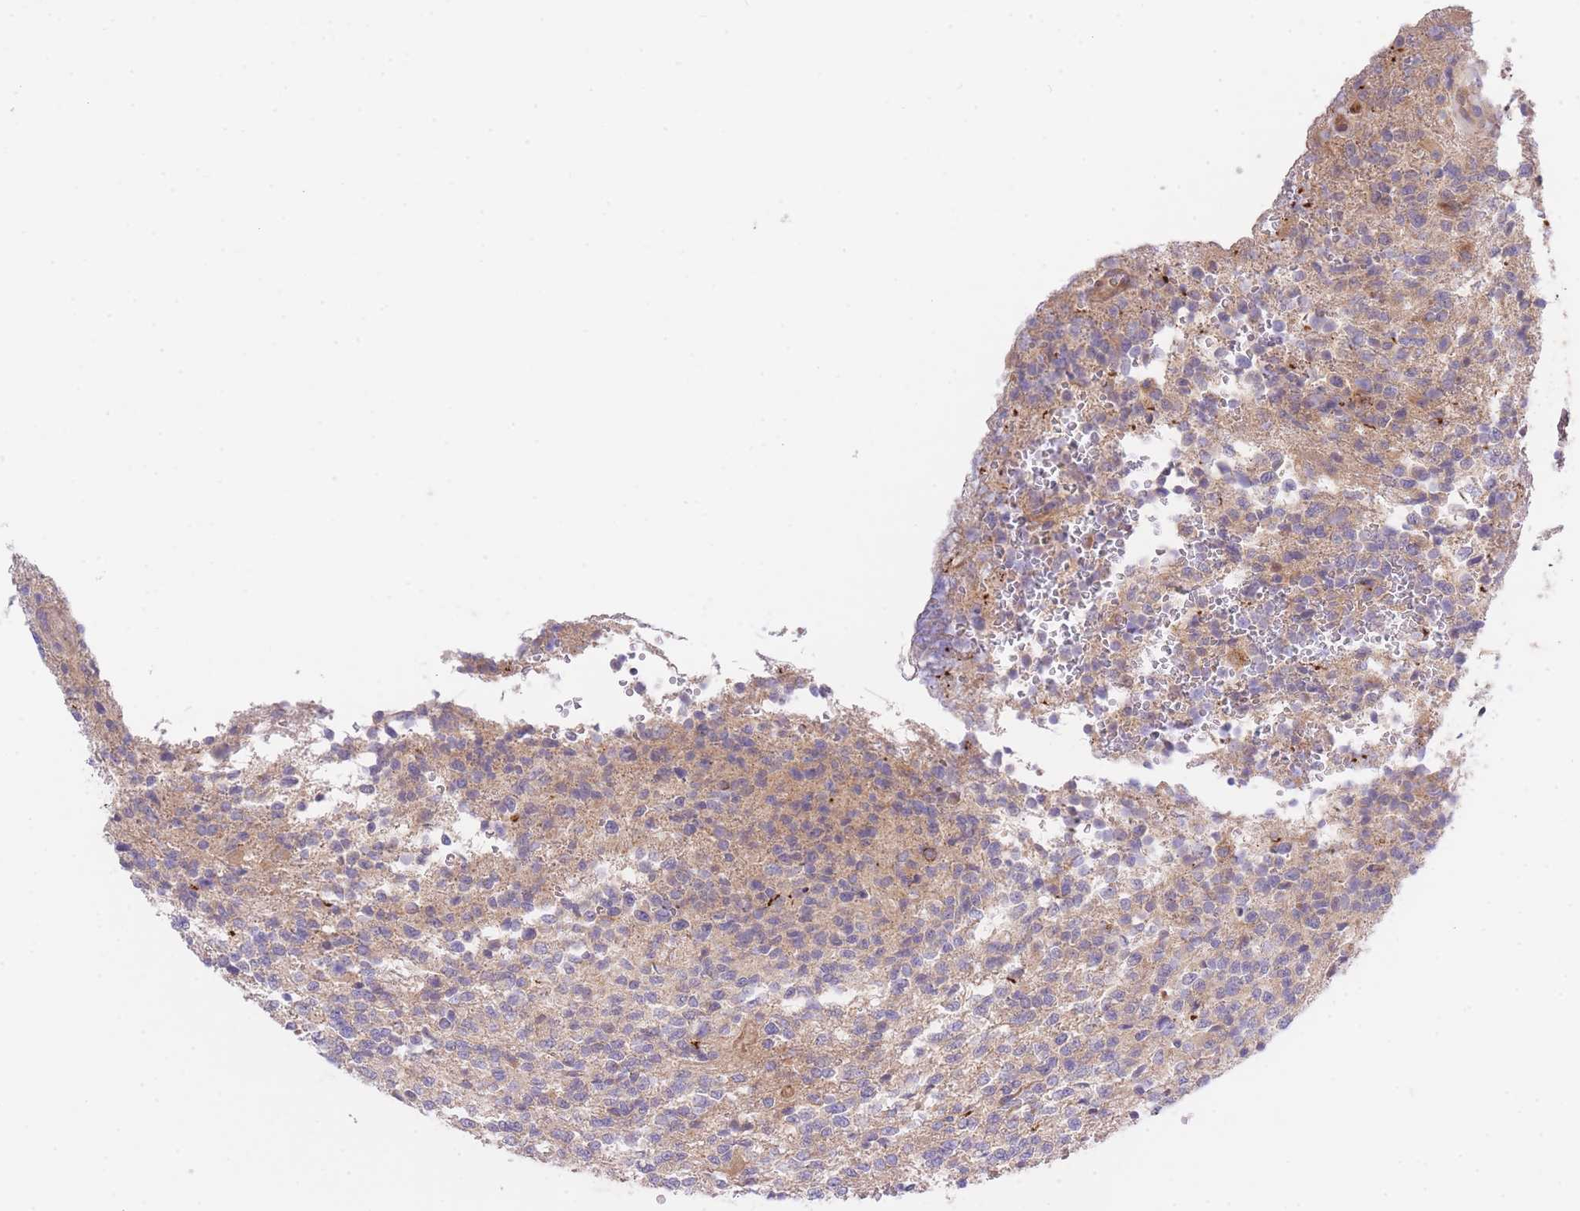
{"staining": {"intensity": "weak", "quantity": "<25%", "location": "cytoplasmic/membranous"}, "tissue": "glioma", "cell_type": "Tumor cells", "image_type": "cancer", "snomed": [{"axis": "morphology", "description": "Glioma, malignant, High grade"}, {"axis": "topography", "description": "Brain"}], "caption": "Immunohistochemistry (IHC) of malignant high-grade glioma demonstrates no positivity in tumor cells.", "gene": "CHAC1", "patient": {"sex": "male", "age": 56}}